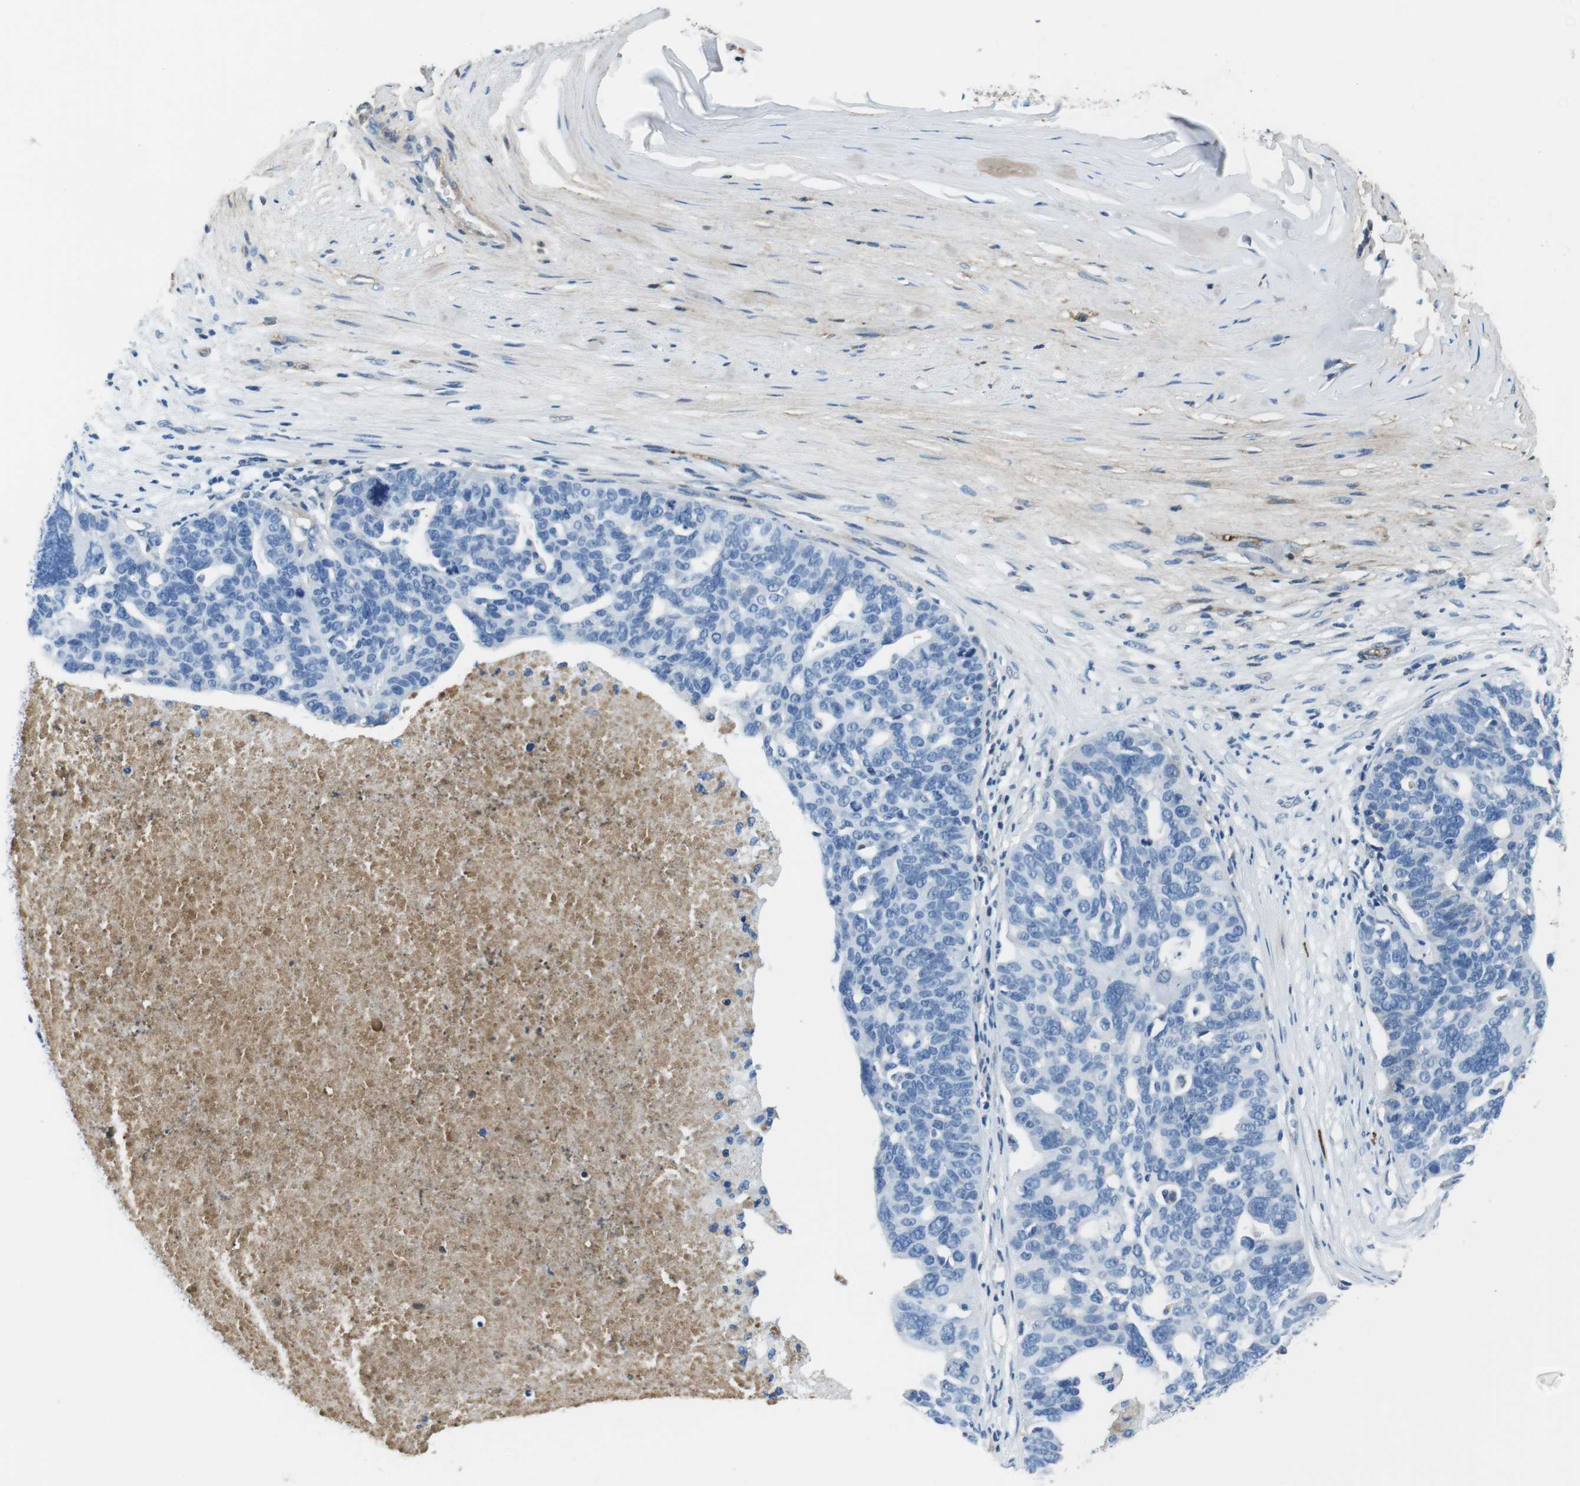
{"staining": {"intensity": "negative", "quantity": "none", "location": "none"}, "tissue": "ovarian cancer", "cell_type": "Tumor cells", "image_type": "cancer", "snomed": [{"axis": "morphology", "description": "Cystadenocarcinoma, serous, NOS"}, {"axis": "topography", "description": "Ovary"}], "caption": "Micrograph shows no significant protein expression in tumor cells of ovarian cancer.", "gene": "IGKC", "patient": {"sex": "female", "age": 59}}